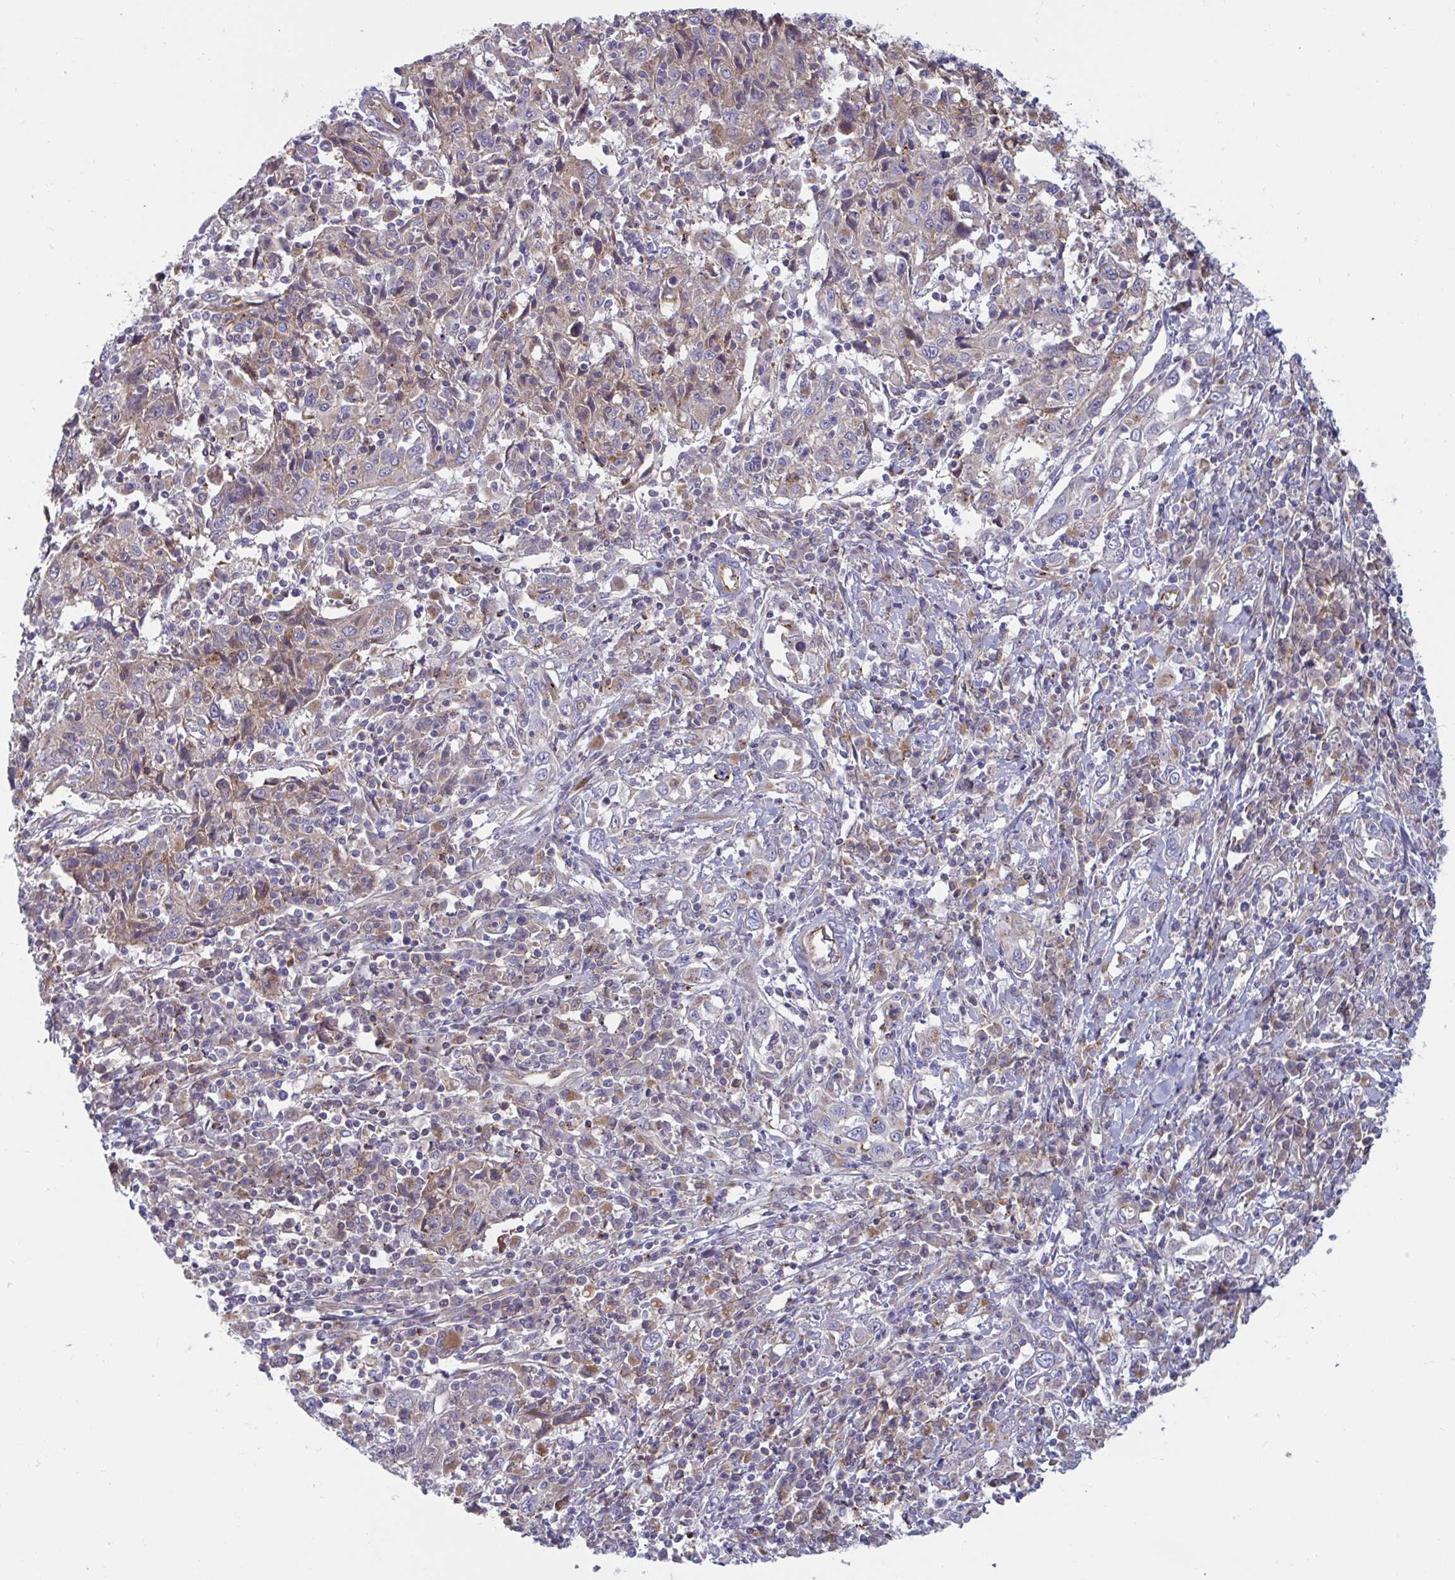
{"staining": {"intensity": "weak", "quantity": "<25%", "location": "cytoplasmic/membranous"}, "tissue": "cervical cancer", "cell_type": "Tumor cells", "image_type": "cancer", "snomed": [{"axis": "morphology", "description": "Squamous cell carcinoma, NOS"}, {"axis": "topography", "description": "Cervix"}], "caption": "The image shows no staining of tumor cells in cervical cancer (squamous cell carcinoma). (Immunohistochemistry (ihc), brightfield microscopy, high magnification).", "gene": "SLC9A6", "patient": {"sex": "female", "age": 46}}